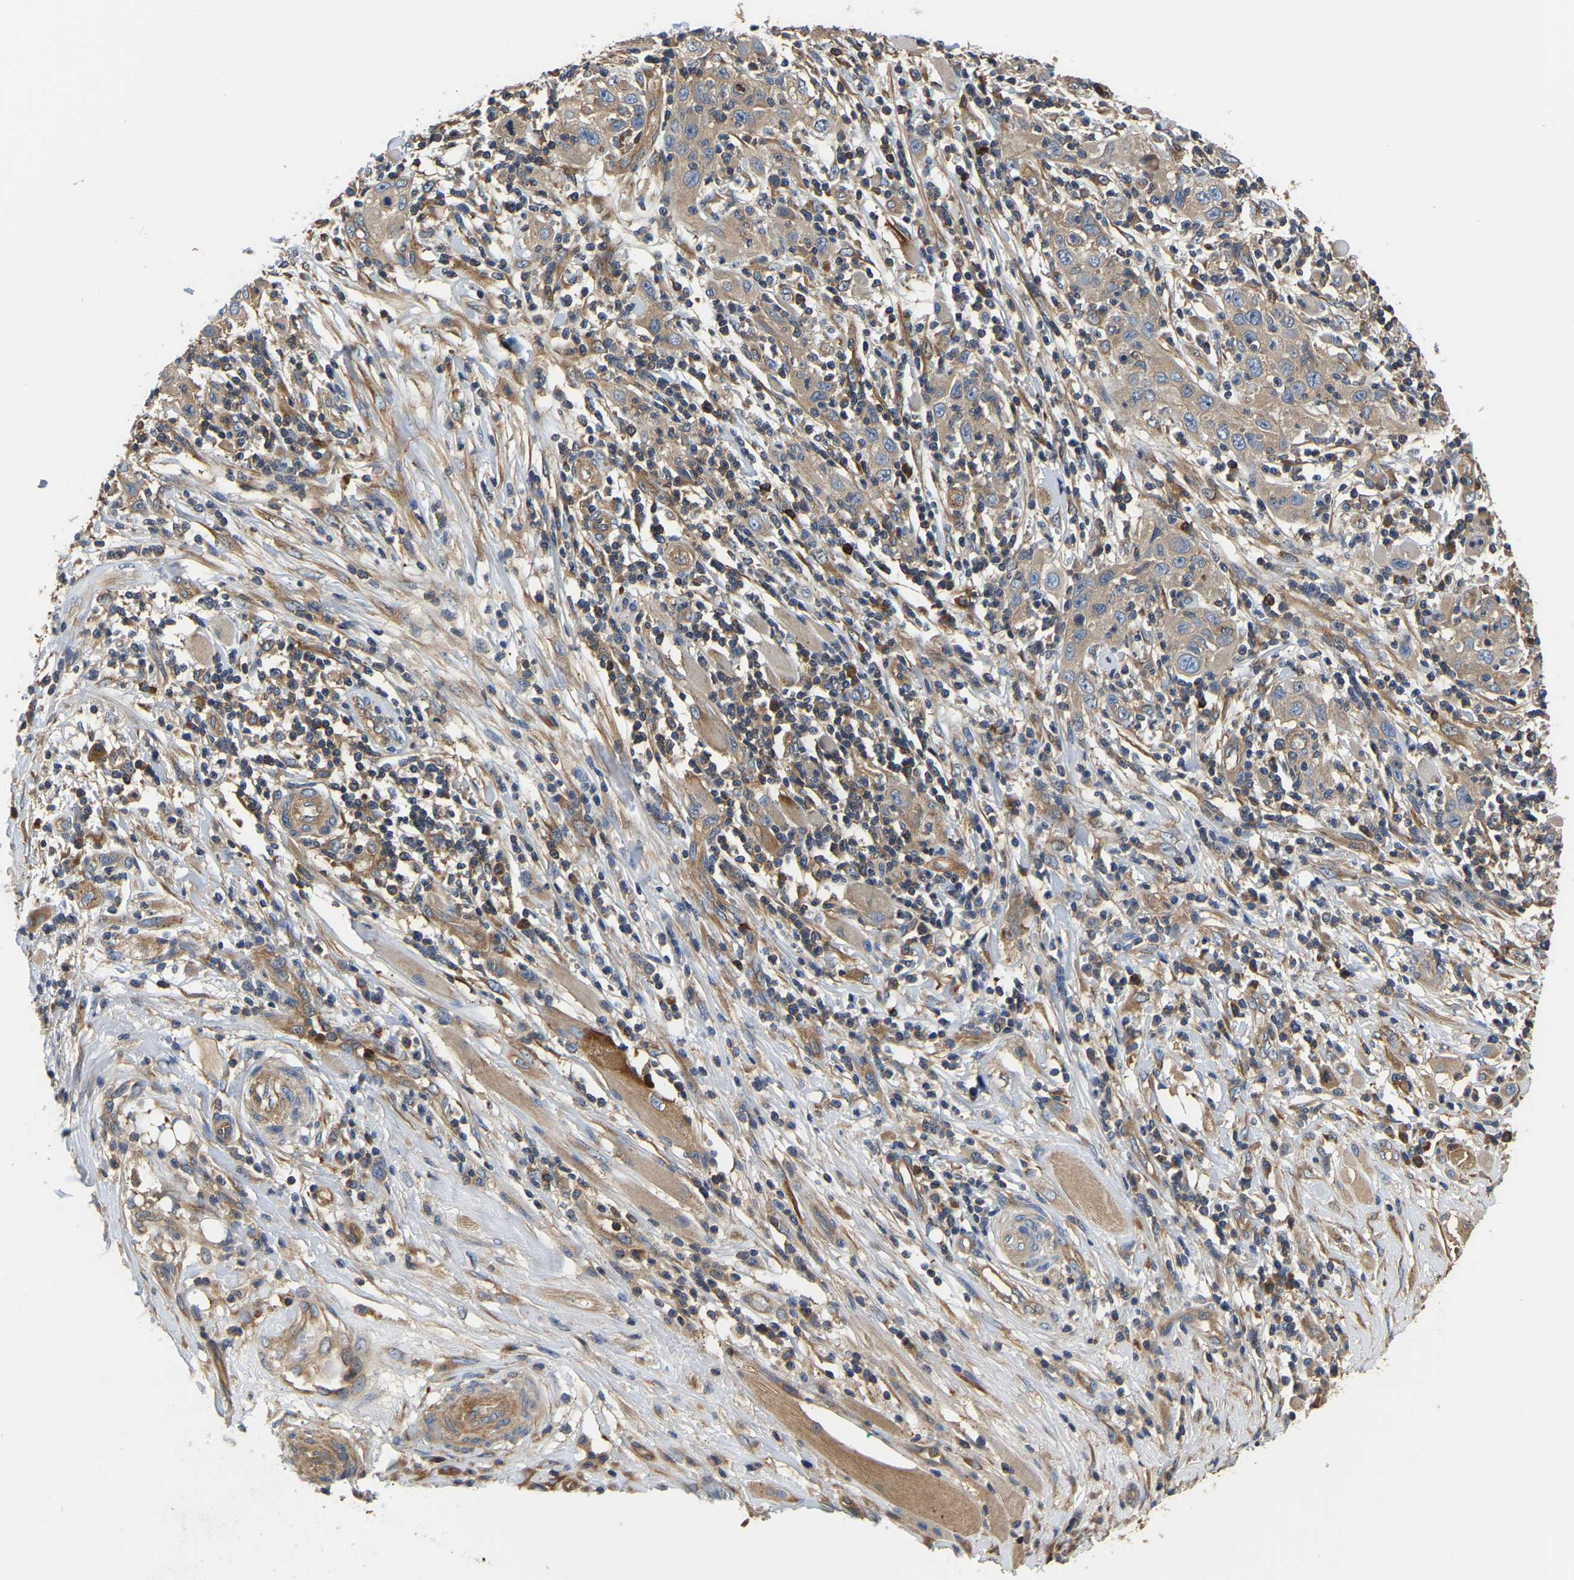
{"staining": {"intensity": "weak", "quantity": ">75%", "location": "cytoplasmic/membranous"}, "tissue": "skin cancer", "cell_type": "Tumor cells", "image_type": "cancer", "snomed": [{"axis": "morphology", "description": "Squamous cell carcinoma, NOS"}, {"axis": "topography", "description": "Skin"}], "caption": "DAB immunohistochemical staining of skin cancer exhibits weak cytoplasmic/membranous protein expression in about >75% of tumor cells.", "gene": "GARS1", "patient": {"sex": "female", "age": 88}}